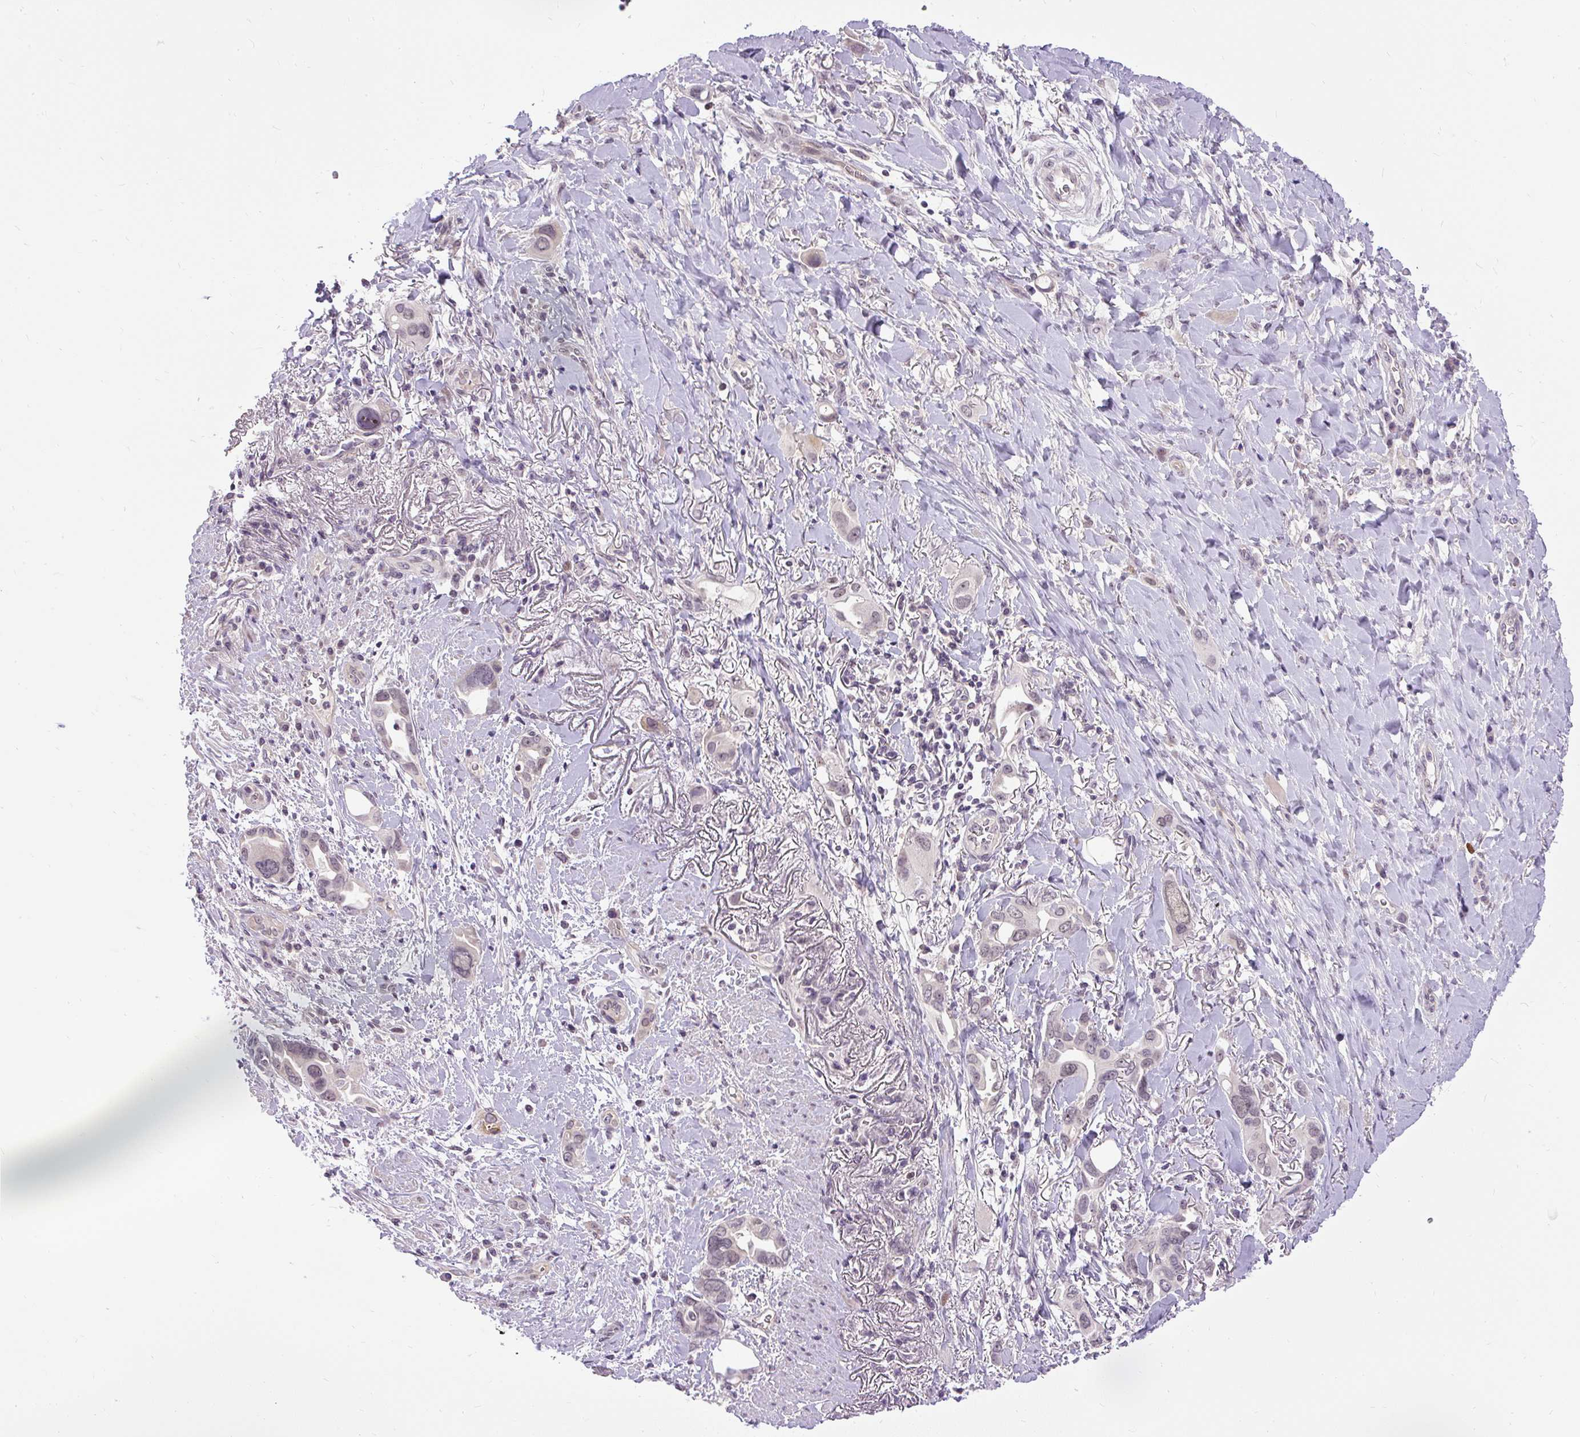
{"staining": {"intensity": "weak", "quantity": ">75%", "location": "cytoplasmic/membranous,nuclear"}, "tissue": "lung cancer", "cell_type": "Tumor cells", "image_type": "cancer", "snomed": [{"axis": "morphology", "description": "Adenocarcinoma, NOS"}, {"axis": "topography", "description": "Lung"}], "caption": "A brown stain shows weak cytoplasmic/membranous and nuclear positivity of a protein in human adenocarcinoma (lung) tumor cells.", "gene": "FAM117B", "patient": {"sex": "male", "age": 76}}